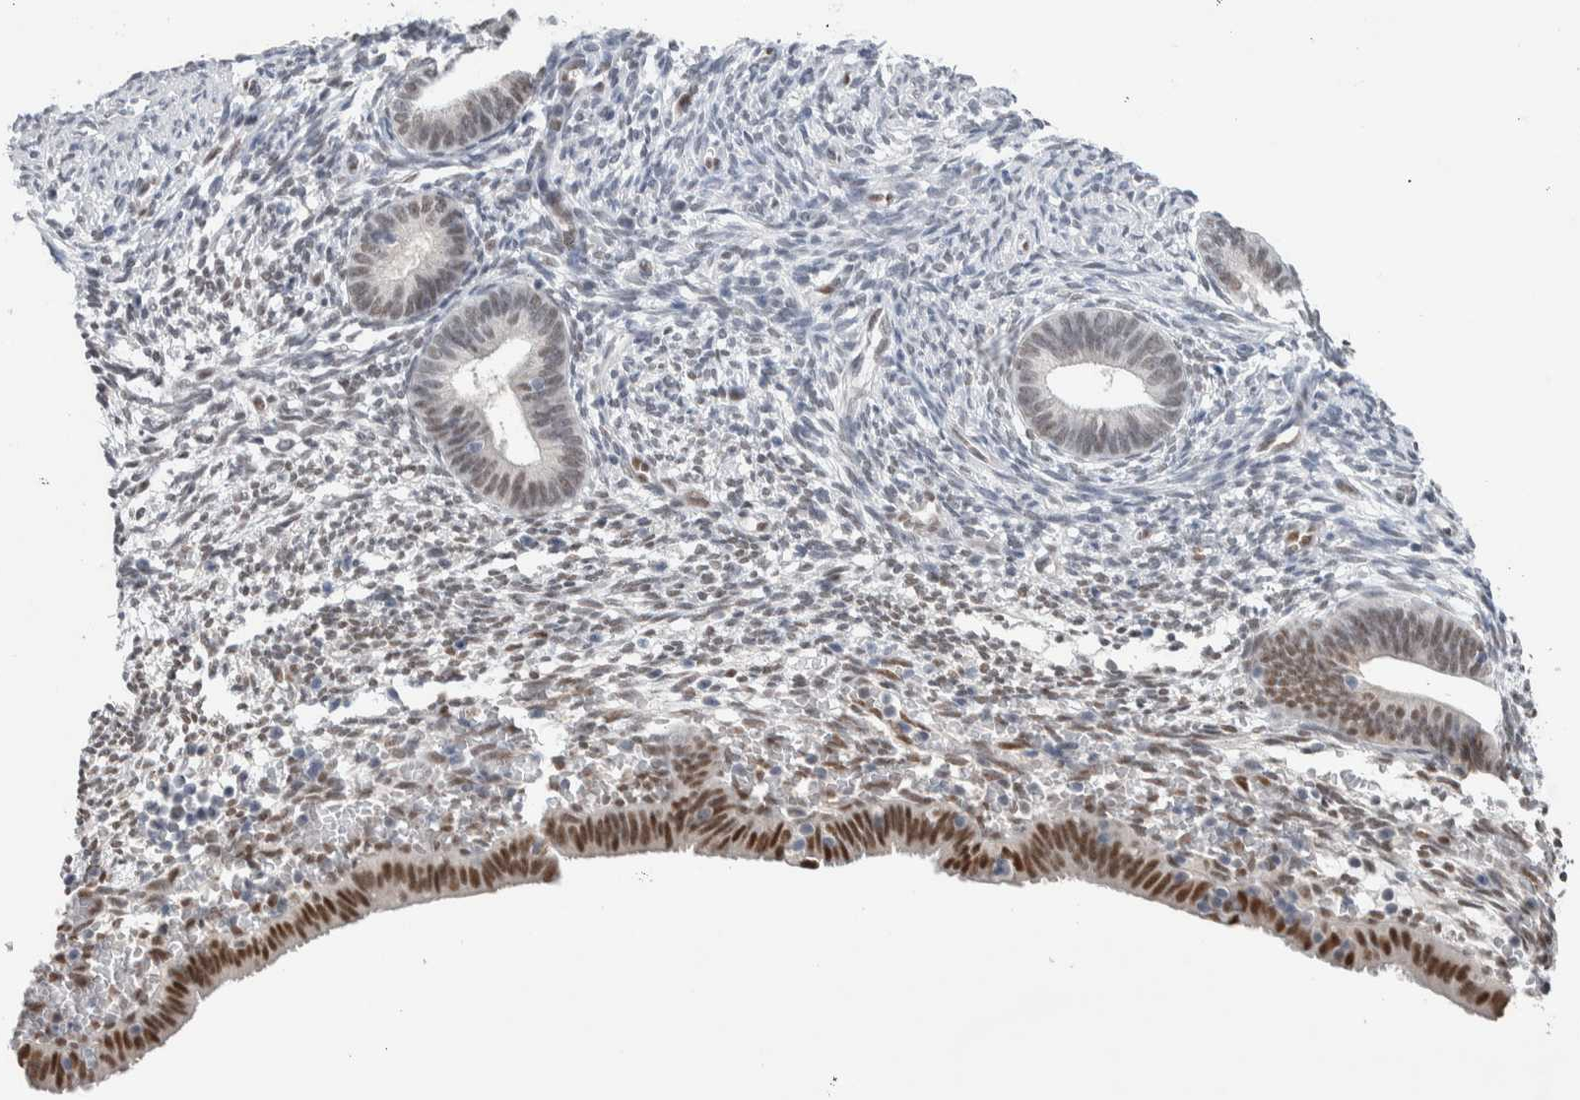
{"staining": {"intensity": "negative", "quantity": "none", "location": "none"}, "tissue": "endometrium", "cell_type": "Cells in endometrial stroma", "image_type": "normal", "snomed": [{"axis": "morphology", "description": "Normal tissue, NOS"}, {"axis": "morphology", "description": "Atrophy, NOS"}, {"axis": "topography", "description": "Uterus"}, {"axis": "topography", "description": "Endometrium"}], "caption": "A photomicrograph of endometrium stained for a protein displays no brown staining in cells in endometrial stroma. The staining is performed using DAB brown chromogen with nuclei counter-stained in using hematoxylin.", "gene": "PRMT1", "patient": {"sex": "female", "age": 68}}